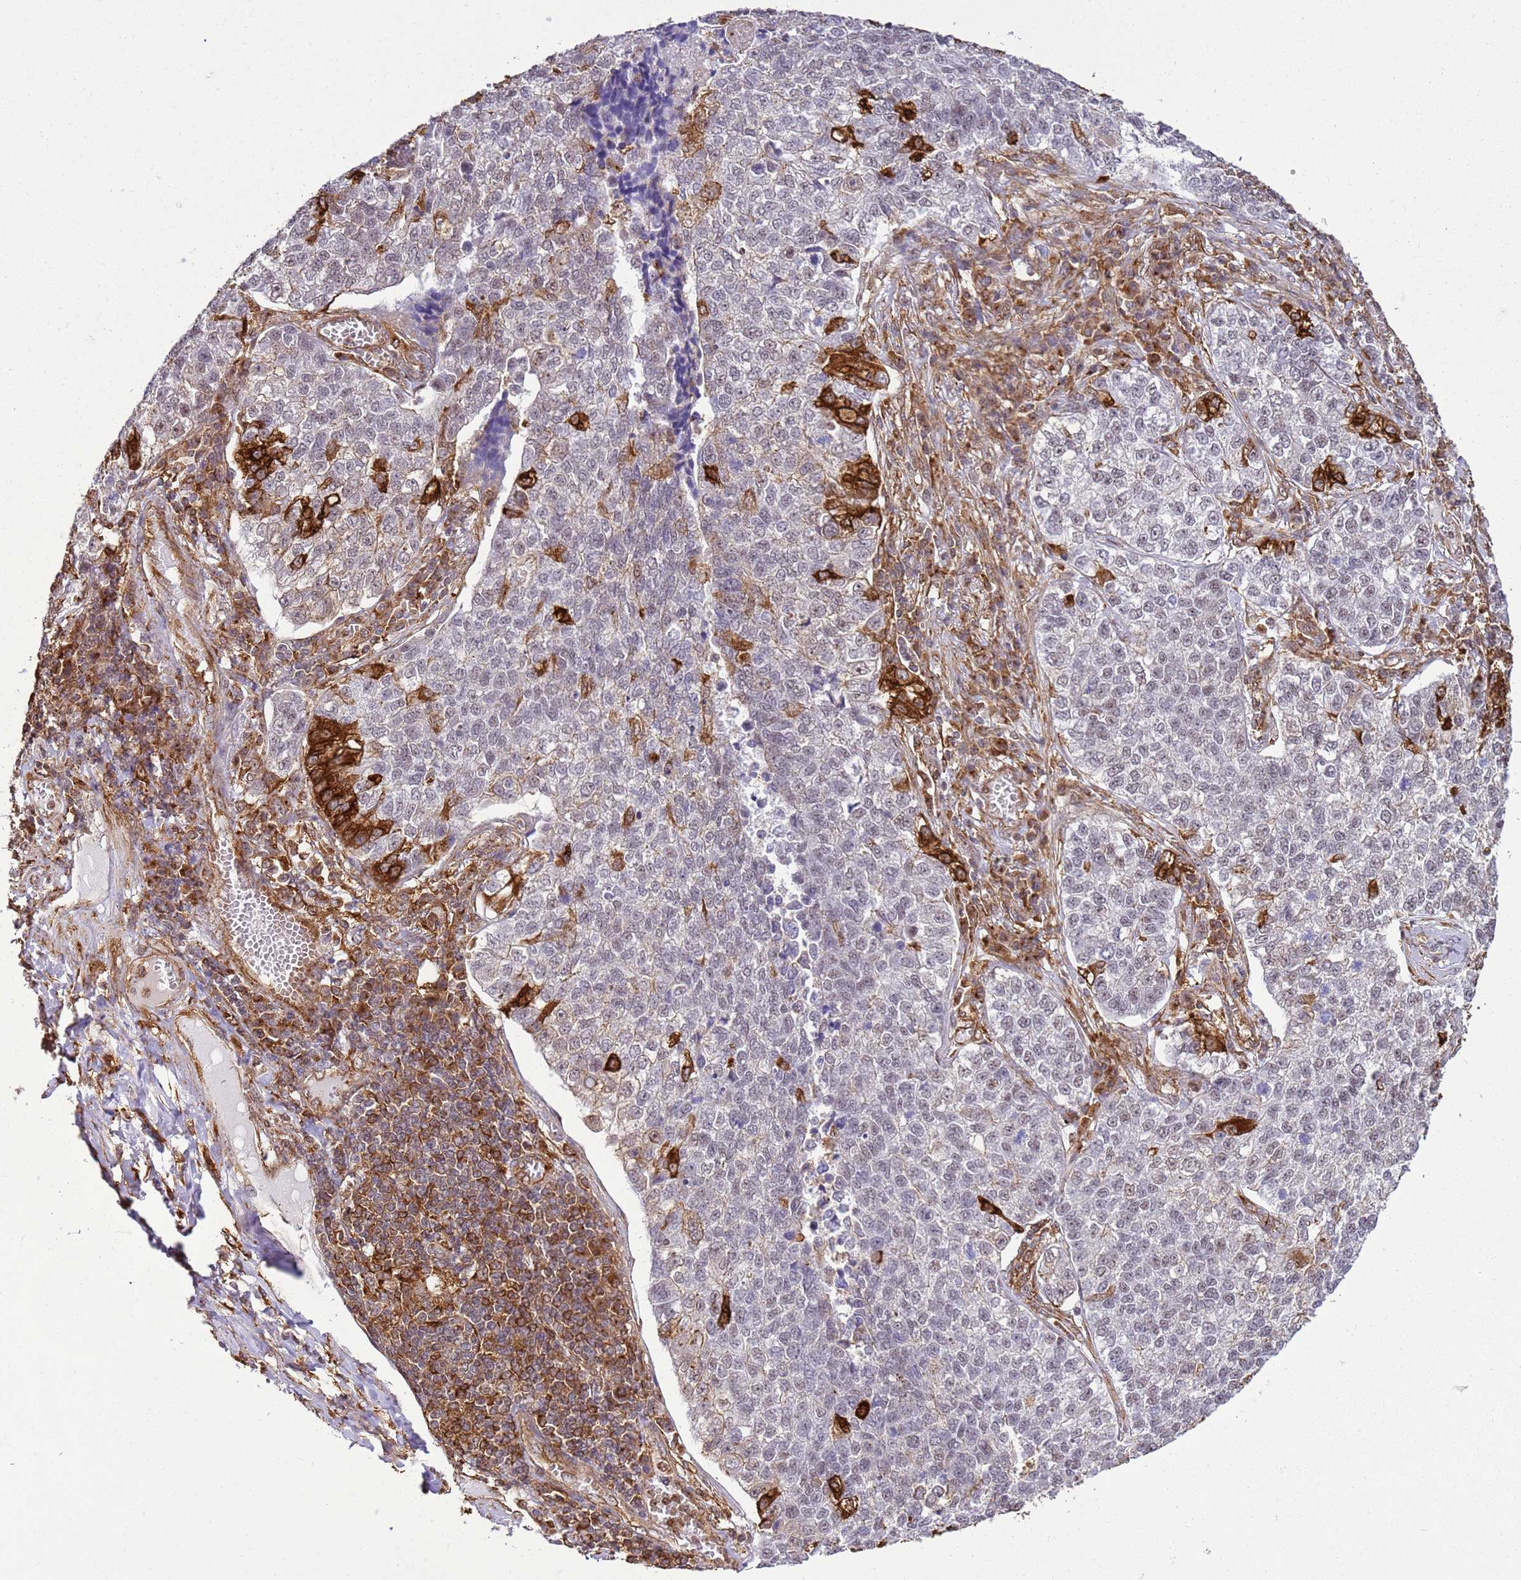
{"staining": {"intensity": "strong", "quantity": "<25%", "location": "cytoplasmic/membranous"}, "tissue": "lung cancer", "cell_type": "Tumor cells", "image_type": "cancer", "snomed": [{"axis": "morphology", "description": "Adenocarcinoma, NOS"}, {"axis": "topography", "description": "Lung"}], "caption": "Lung adenocarcinoma stained for a protein (brown) demonstrates strong cytoplasmic/membranous positive staining in about <25% of tumor cells.", "gene": "GABRE", "patient": {"sex": "male", "age": 49}}